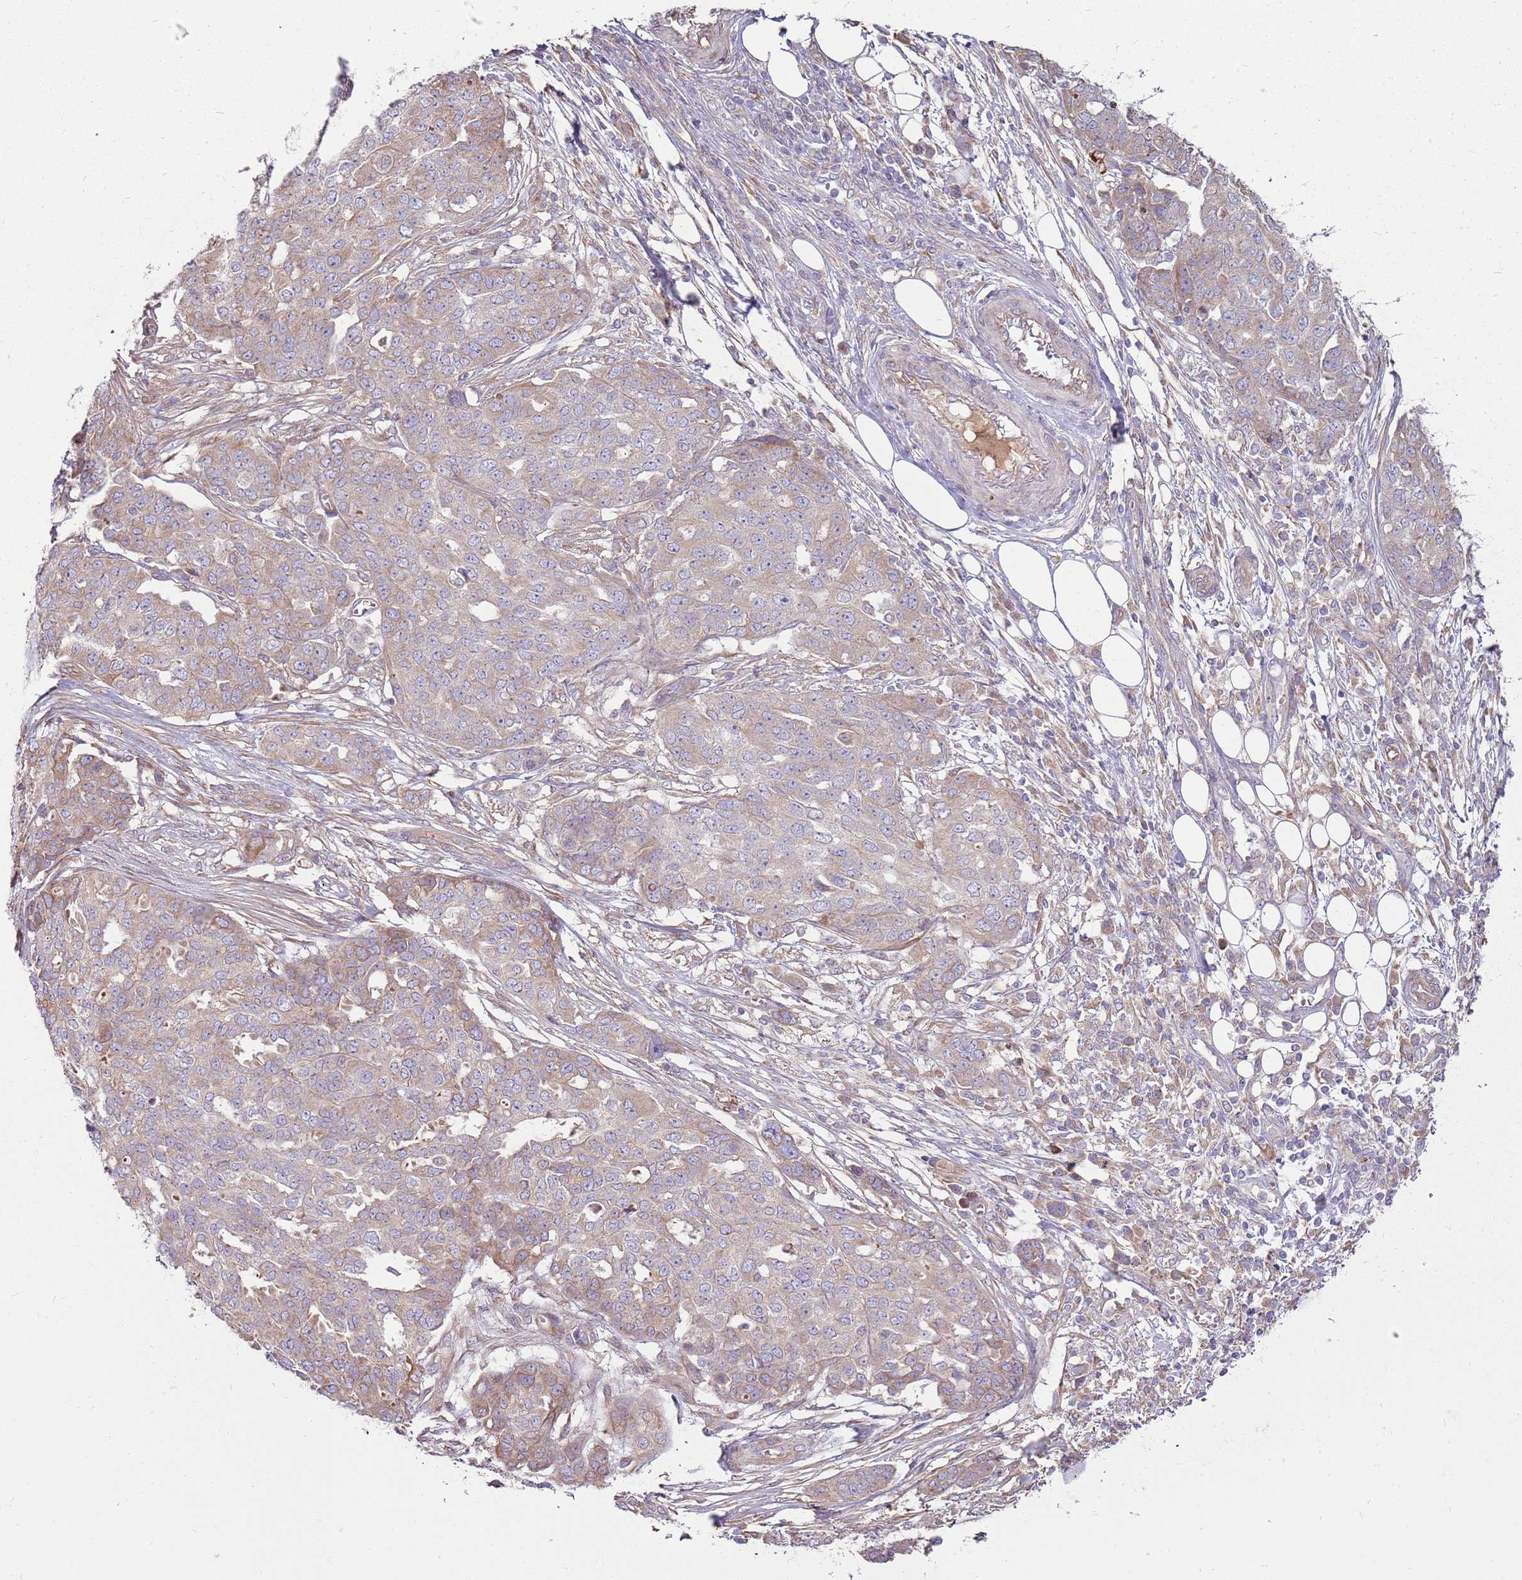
{"staining": {"intensity": "weak", "quantity": ">75%", "location": "cytoplasmic/membranous"}, "tissue": "ovarian cancer", "cell_type": "Tumor cells", "image_type": "cancer", "snomed": [{"axis": "morphology", "description": "Cystadenocarcinoma, serous, NOS"}, {"axis": "topography", "description": "Soft tissue"}, {"axis": "topography", "description": "Ovary"}], "caption": "About >75% of tumor cells in human ovarian cancer display weak cytoplasmic/membranous protein staining as visualized by brown immunohistochemical staining.", "gene": "EMC1", "patient": {"sex": "female", "age": 57}}